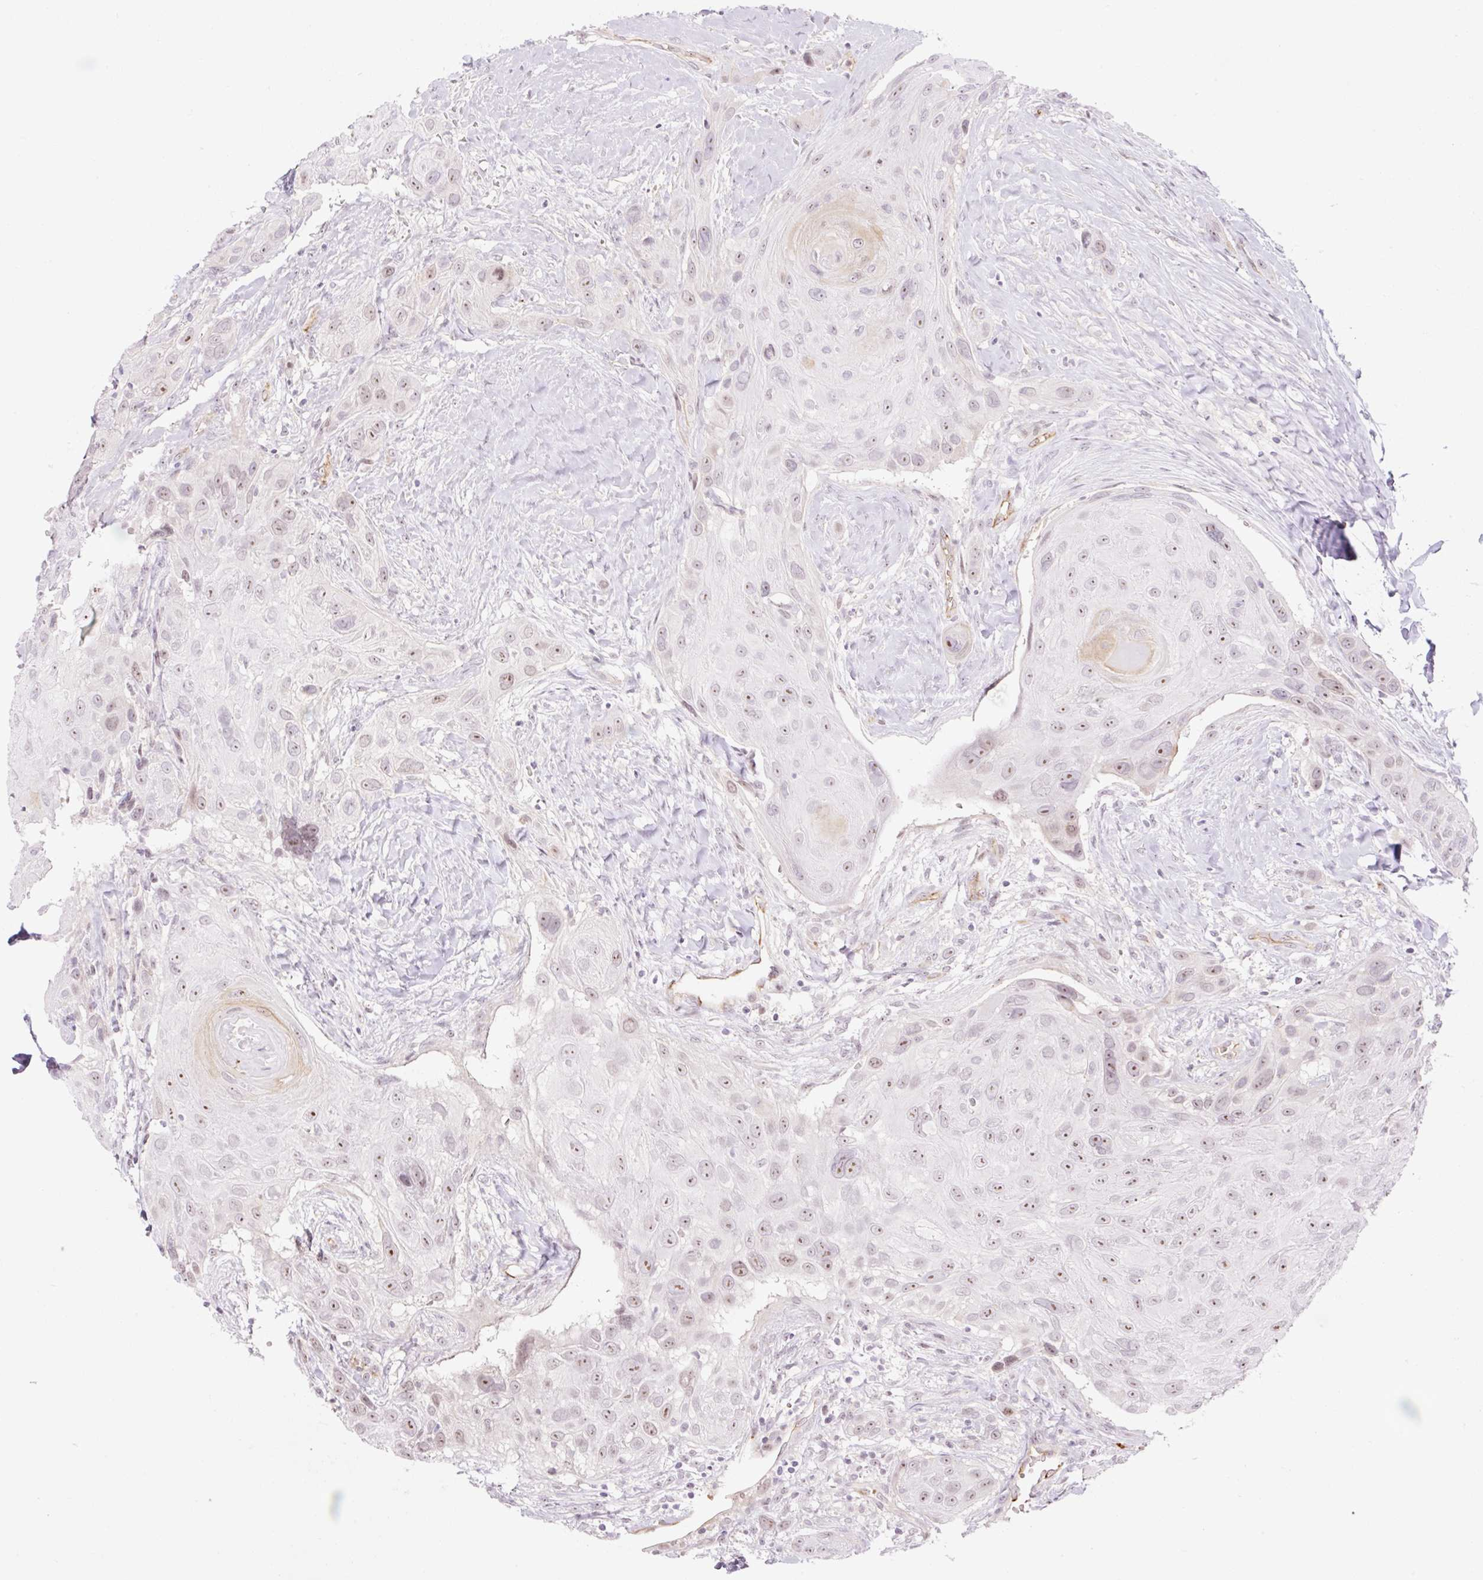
{"staining": {"intensity": "moderate", "quantity": "25%-75%", "location": "nuclear"}, "tissue": "head and neck cancer", "cell_type": "Tumor cells", "image_type": "cancer", "snomed": [{"axis": "morphology", "description": "Squamous cell carcinoma, NOS"}, {"axis": "topography", "description": "Head-Neck"}], "caption": "Immunohistochemistry (IHC) photomicrograph of neoplastic tissue: human head and neck squamous cell carcinoma stained using immunohistochemistry demonstrates medium levels of moderate protein expression localized specifically in the nuclear of tumor cells, appearing as a nuclear brown color.", "gene": "ZNF417", "patient": {"sex": "male", "age": 81}}